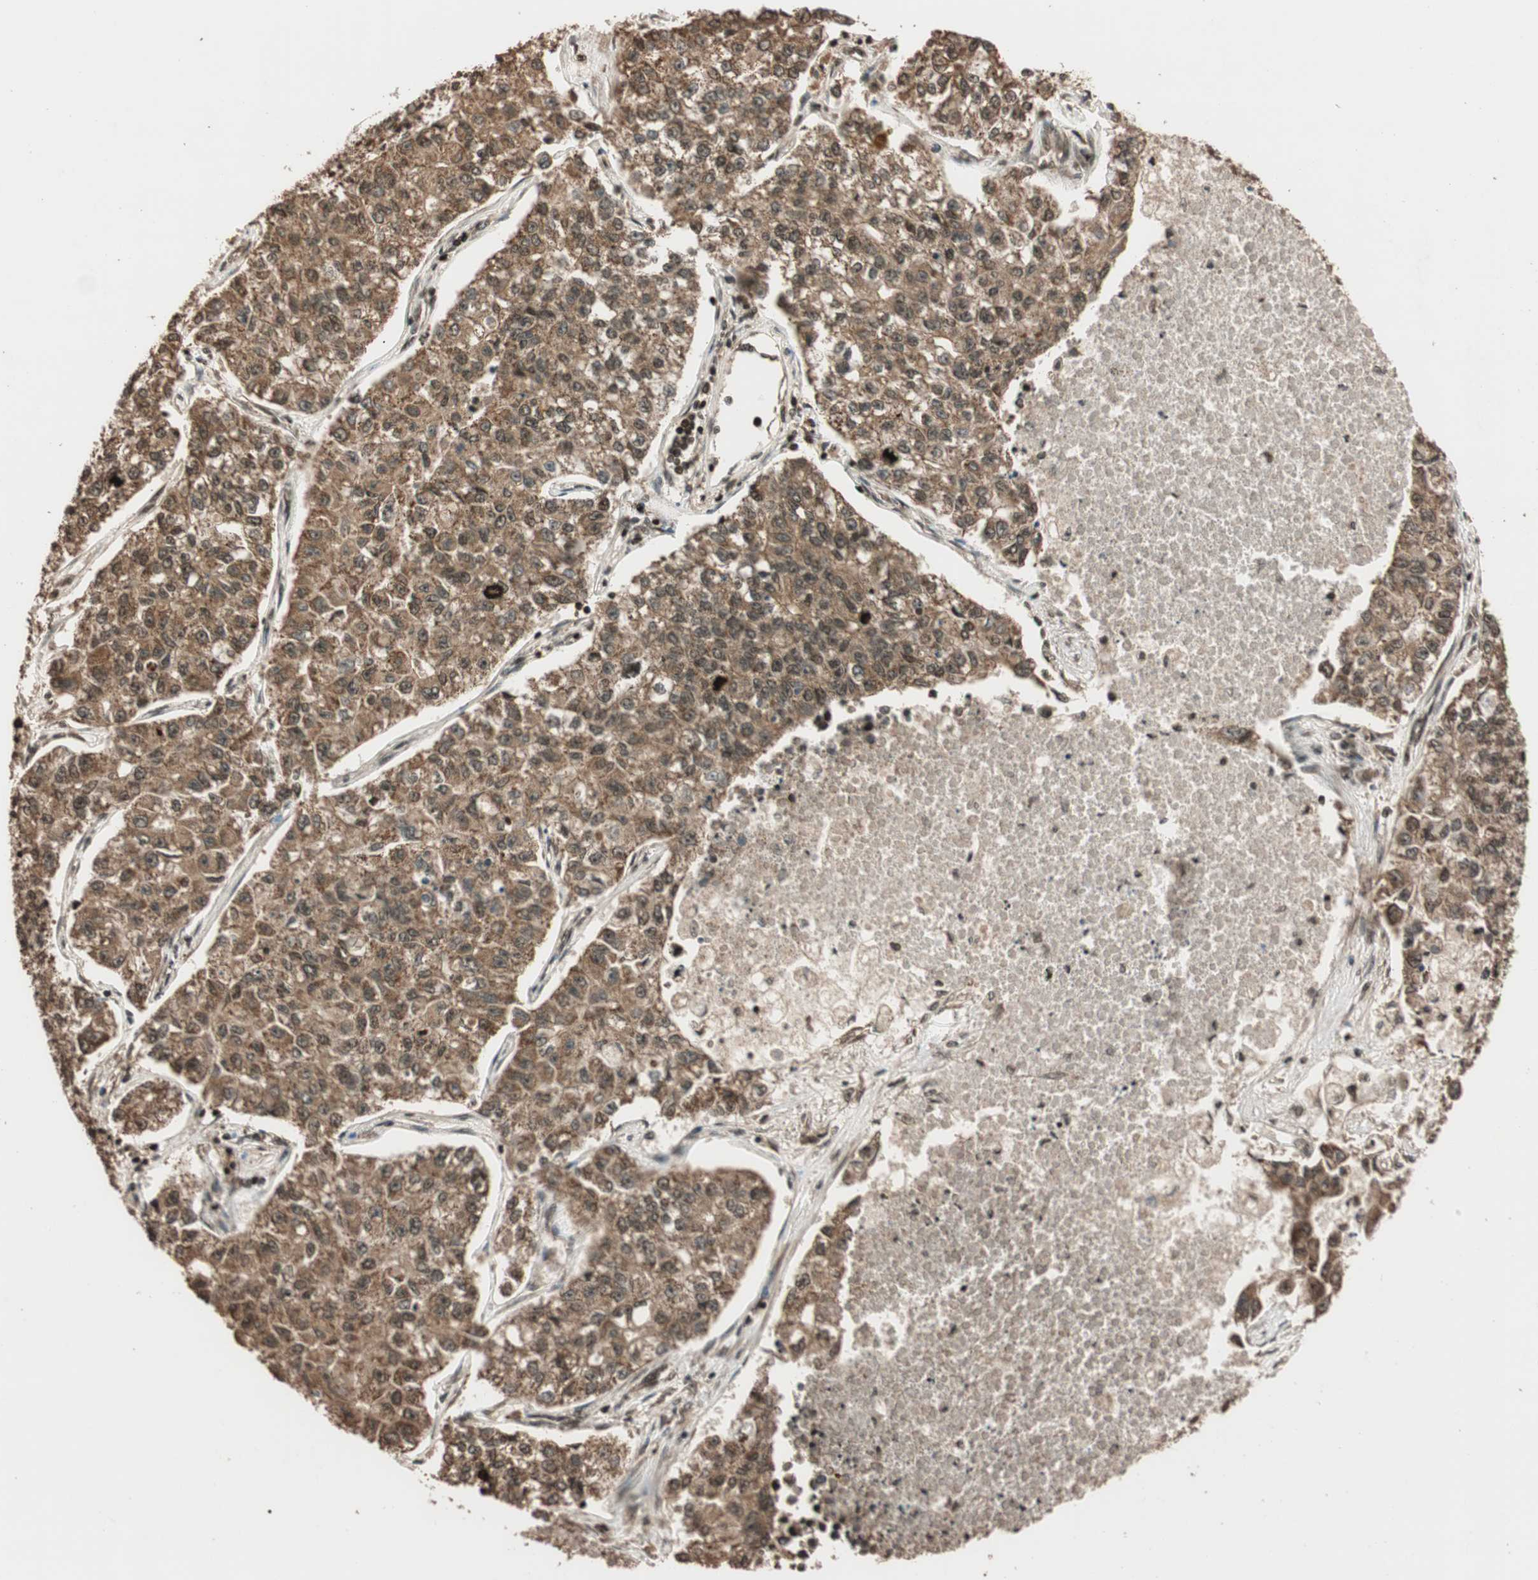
{"staining": {"intensity": "moderate", "quantity": ">75%", "location": "cytoplasmic/membranous"}, "tissue": "lung cancer", "cell_type": "Tumor cells", "image_type": "cancer", "snomed": [{"axis": "morphology", "description": "Adenocarcinoma, NOS"}, {"axis": "topography", "description": "Lung"}], "caption": "This image demonstrates immunohistochemistry staining of human lung adenocarcinoma, with medium moderate cytoplasmic/membranous positivity in about >75% of tumor cells.", "gene": "ALKBH5", "patient": {"sex": "male", "age": 49}}